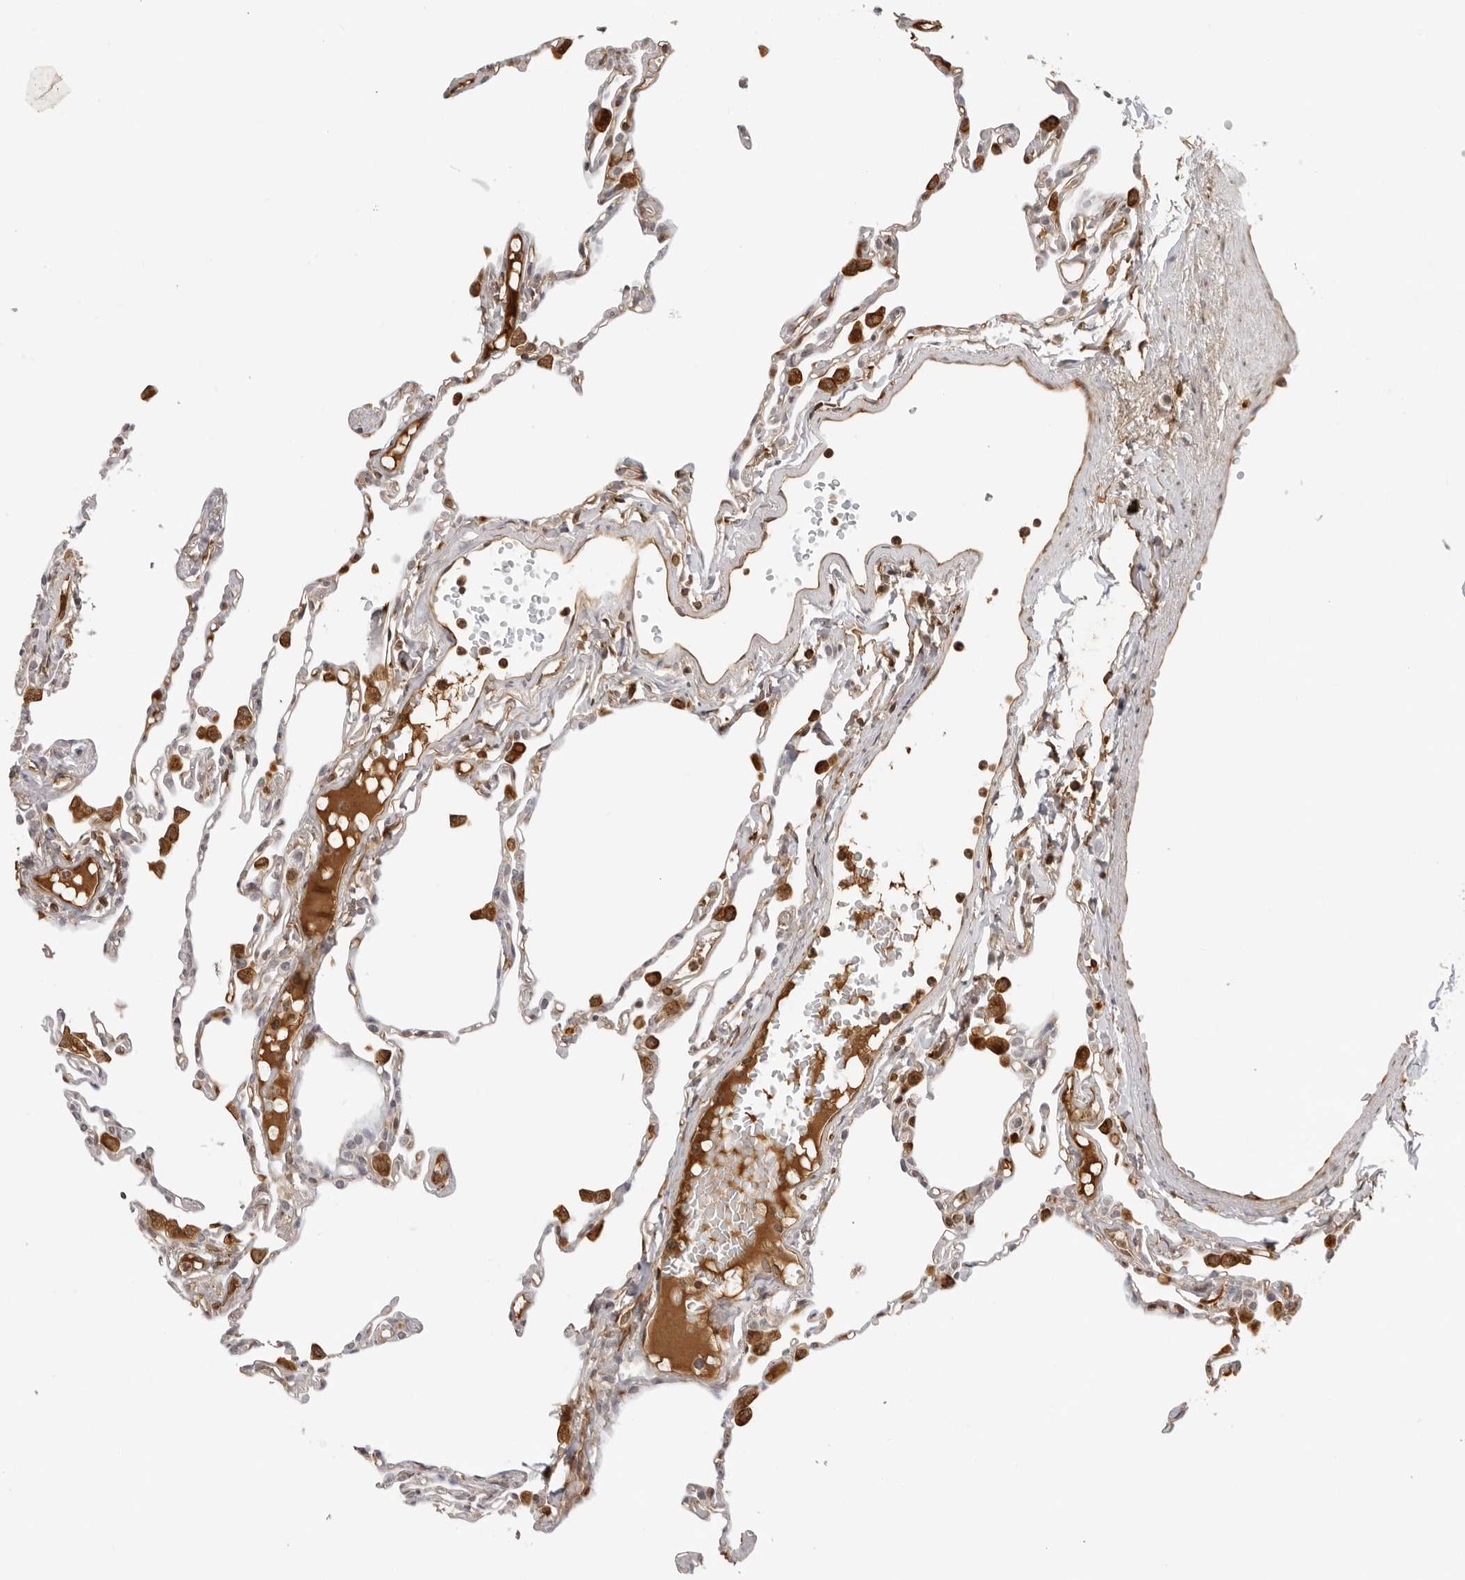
{"staining": {"intensity": "moderate", "quantity": "<25%", "location": "cytoplasmic/membranous"}, "tissue": "lung", "cell_type": "Alveolar cells", "image_type": "normal", "snomed": [{"axis": "morphology", "description": "Normal tissue, NOS"}, {"axis": "topography", "description": "Lung"}], "caption": "Protein expression analysis of normal lung exhibits moderate cytoplasmic/membranous positivity in approximately <25% of alveolar cells. (brown staining indicates protein expression, while blue staining denotes nuclei).", "gene": "DYNLT5", "patient": {"sex": "female", "age": 49}}